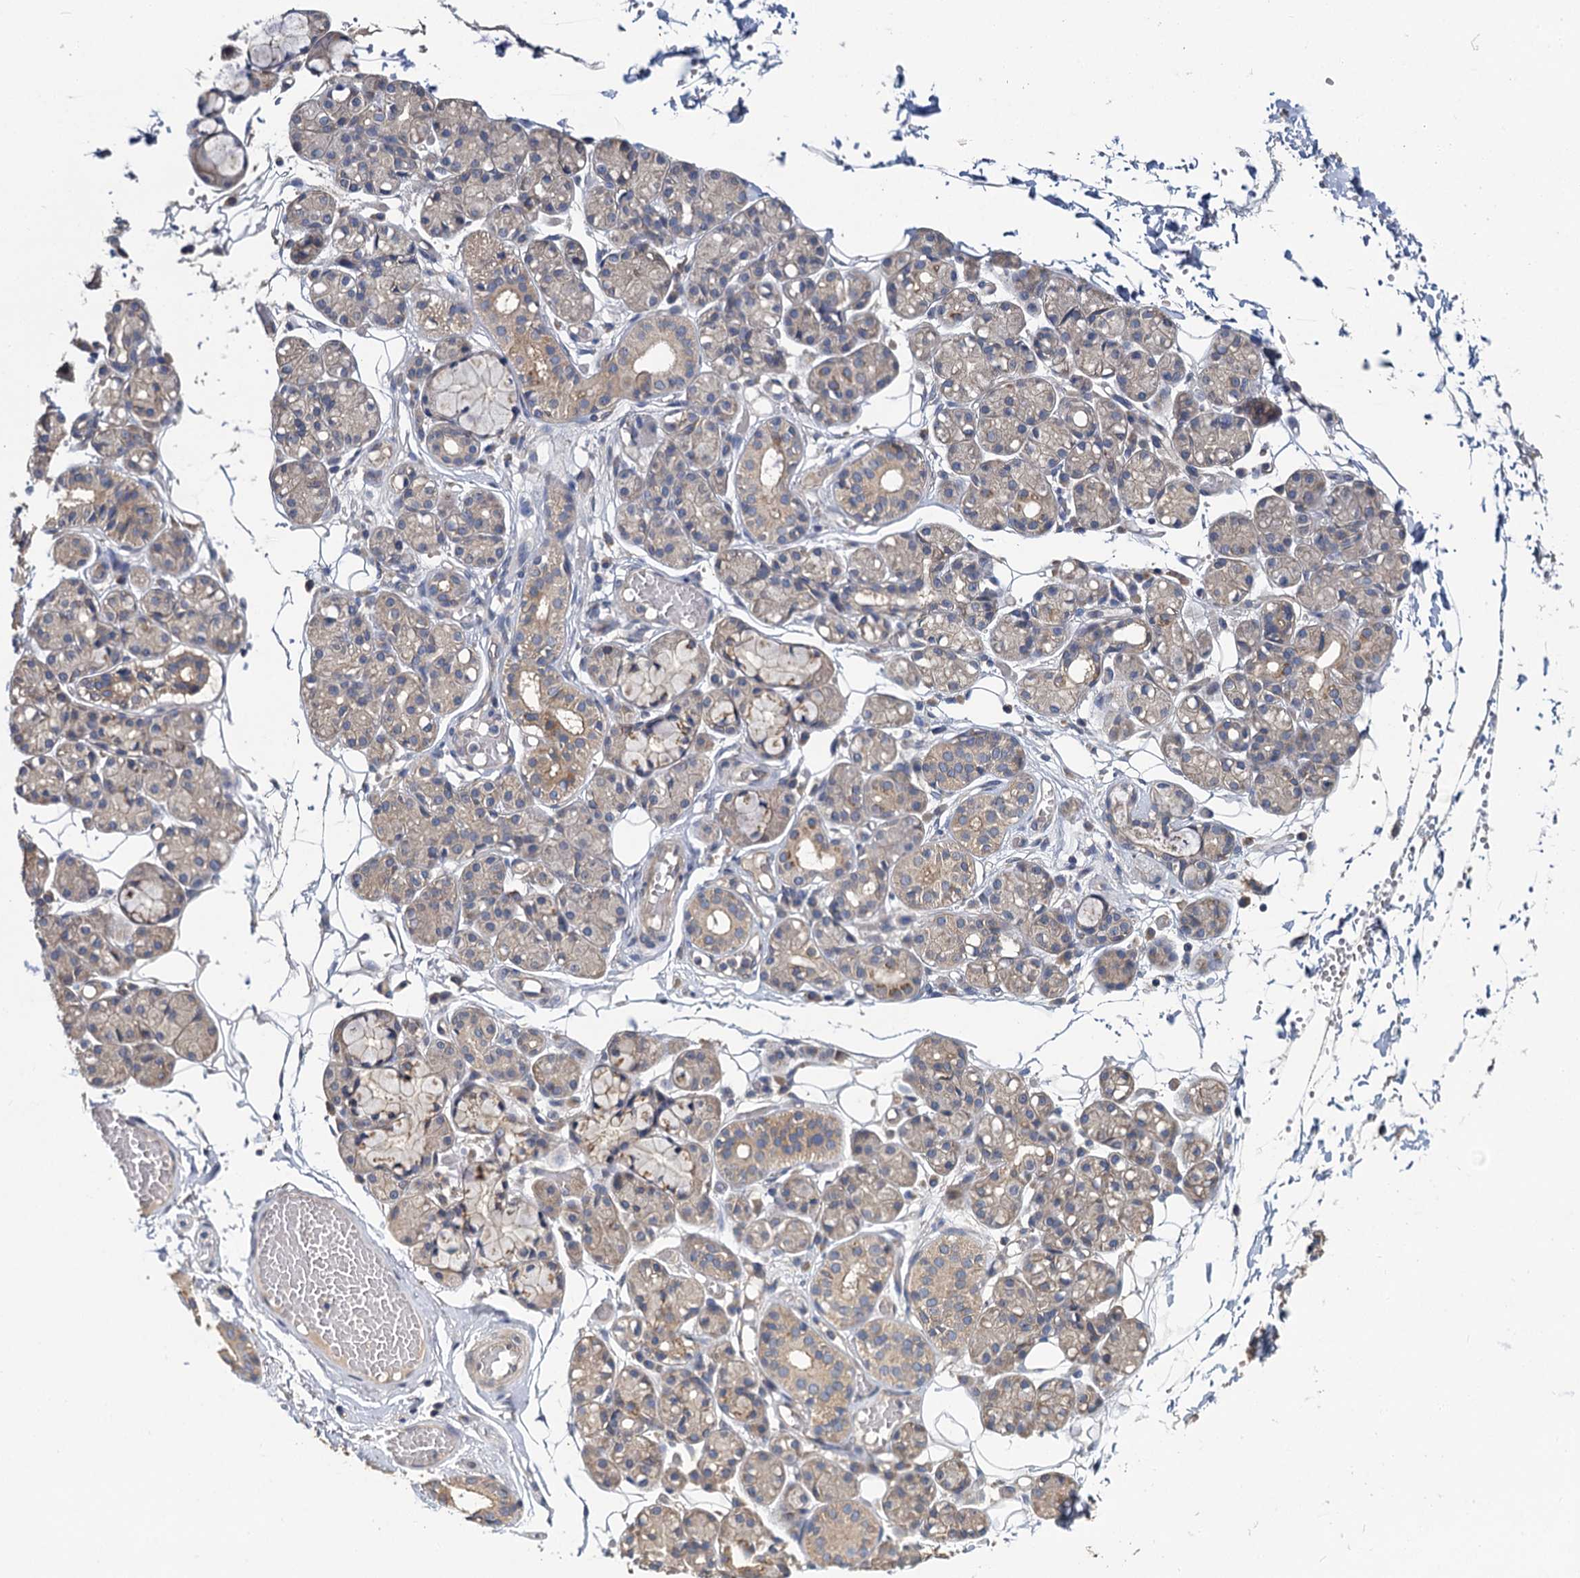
{"staining": {"intensity": "weak", "quantity": "<25%", "location": "cytoplasmic/membranous"}, "tissue": "salivary gland", "cell_type": "Glandular cells", "image_type": "normal", "snomed": [{"axis": "morphology", "description": "Normal tissue, NOS"}, {"axis": "topography", "description": "Salivary gland"}], "caption": "Immunohistochemical staining of benign salivary gland reveals no significant staining in glandular cells.", "gene": "ZNF324", "patient": {"sex": "male", "age": 63}}